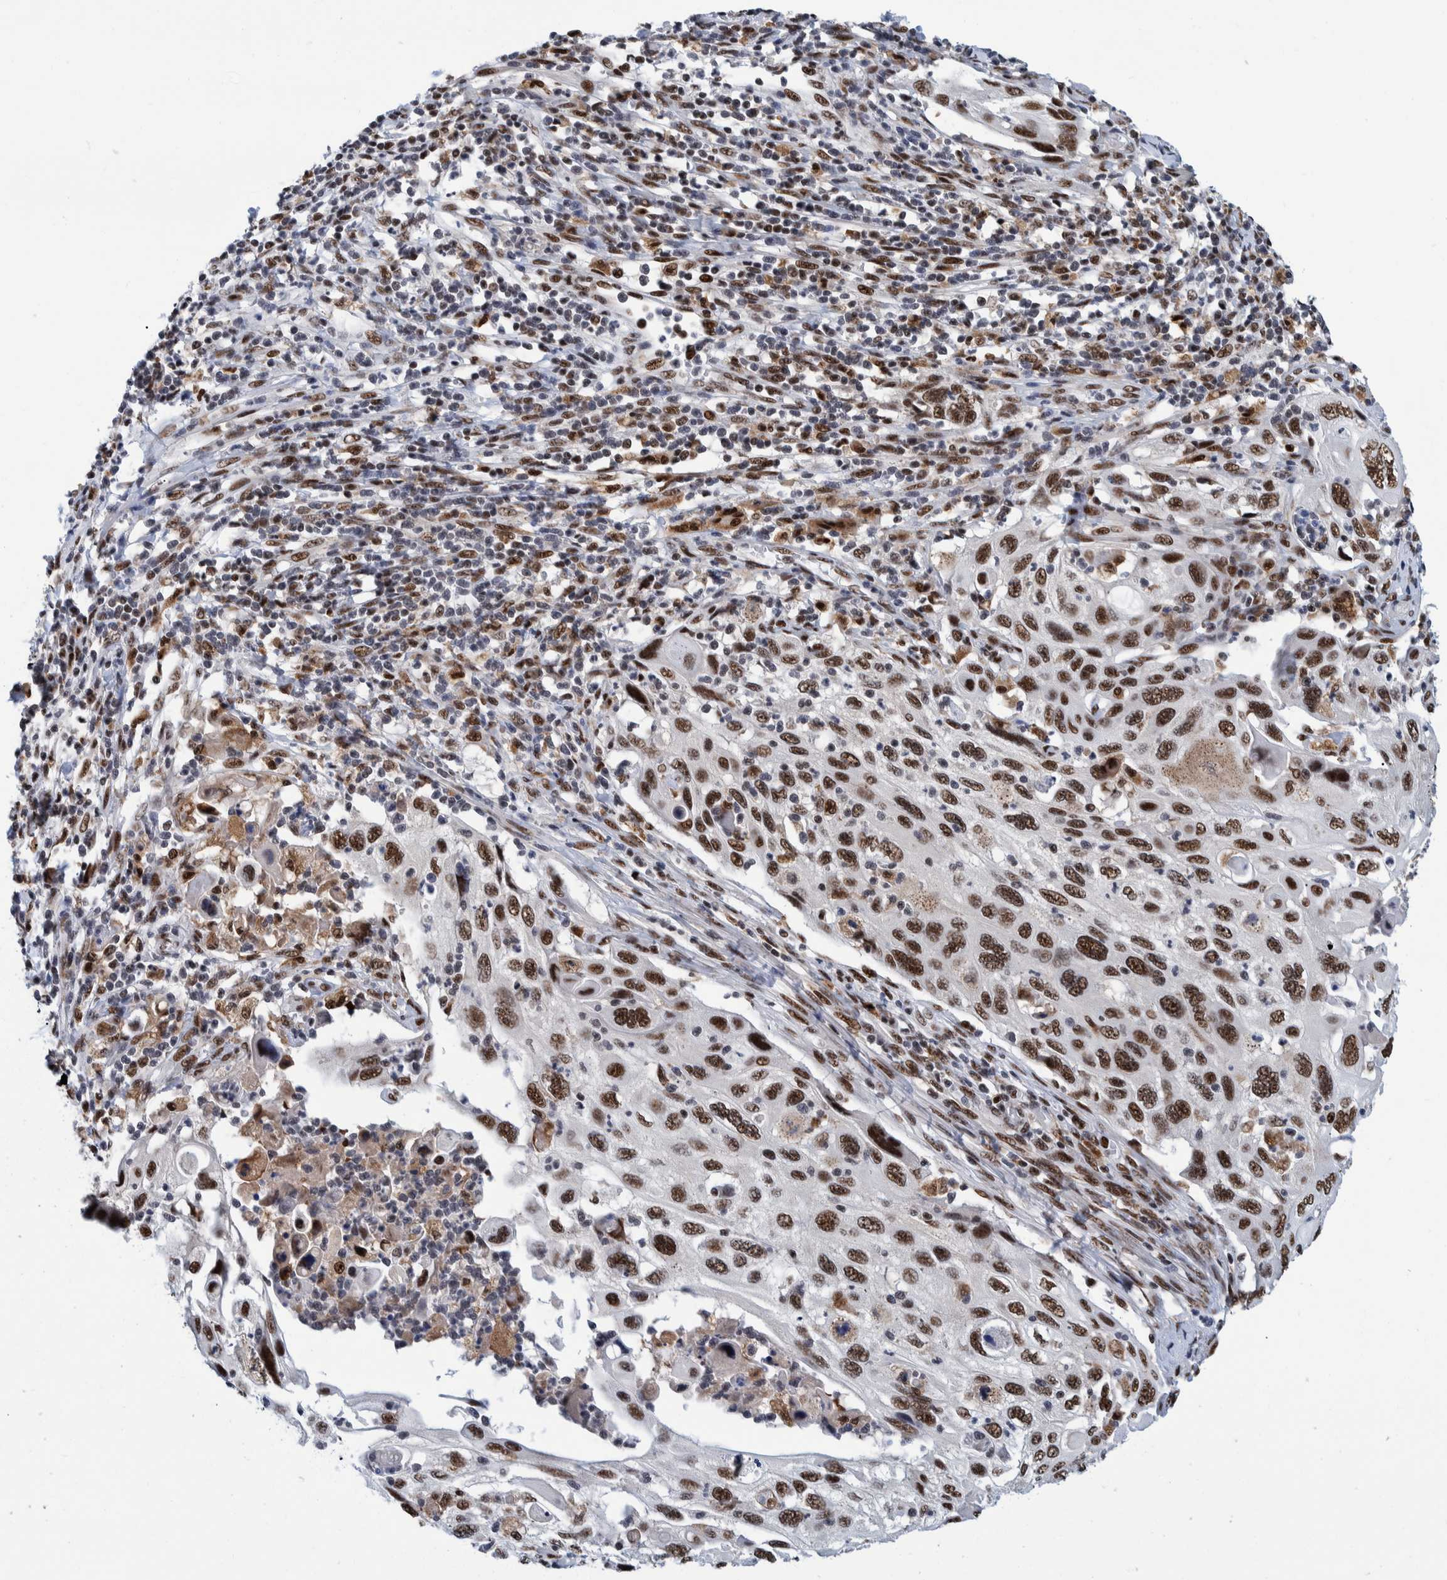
{"staining": {"intensity": "strong", "quantity": ">75%", "location": "nuclear"}, "tissue": "cervical cancer", "cell_type": "Tumor cells", "image_type": "cancer", "snomed": [{"axis": "morphology", "description": "Squamous cell carcinoma, NOS"}, {"axis": "topography", "description": "Cervix"}], "caption": "This micrograph reveals immunohistochemistry staining of human cervical squamous cell carcinoma, with high strong nuclear expression in approximately >75% of tumor cells.", "gene": "EFTUD2", "patient": {"sex": "female", "age": 70}}